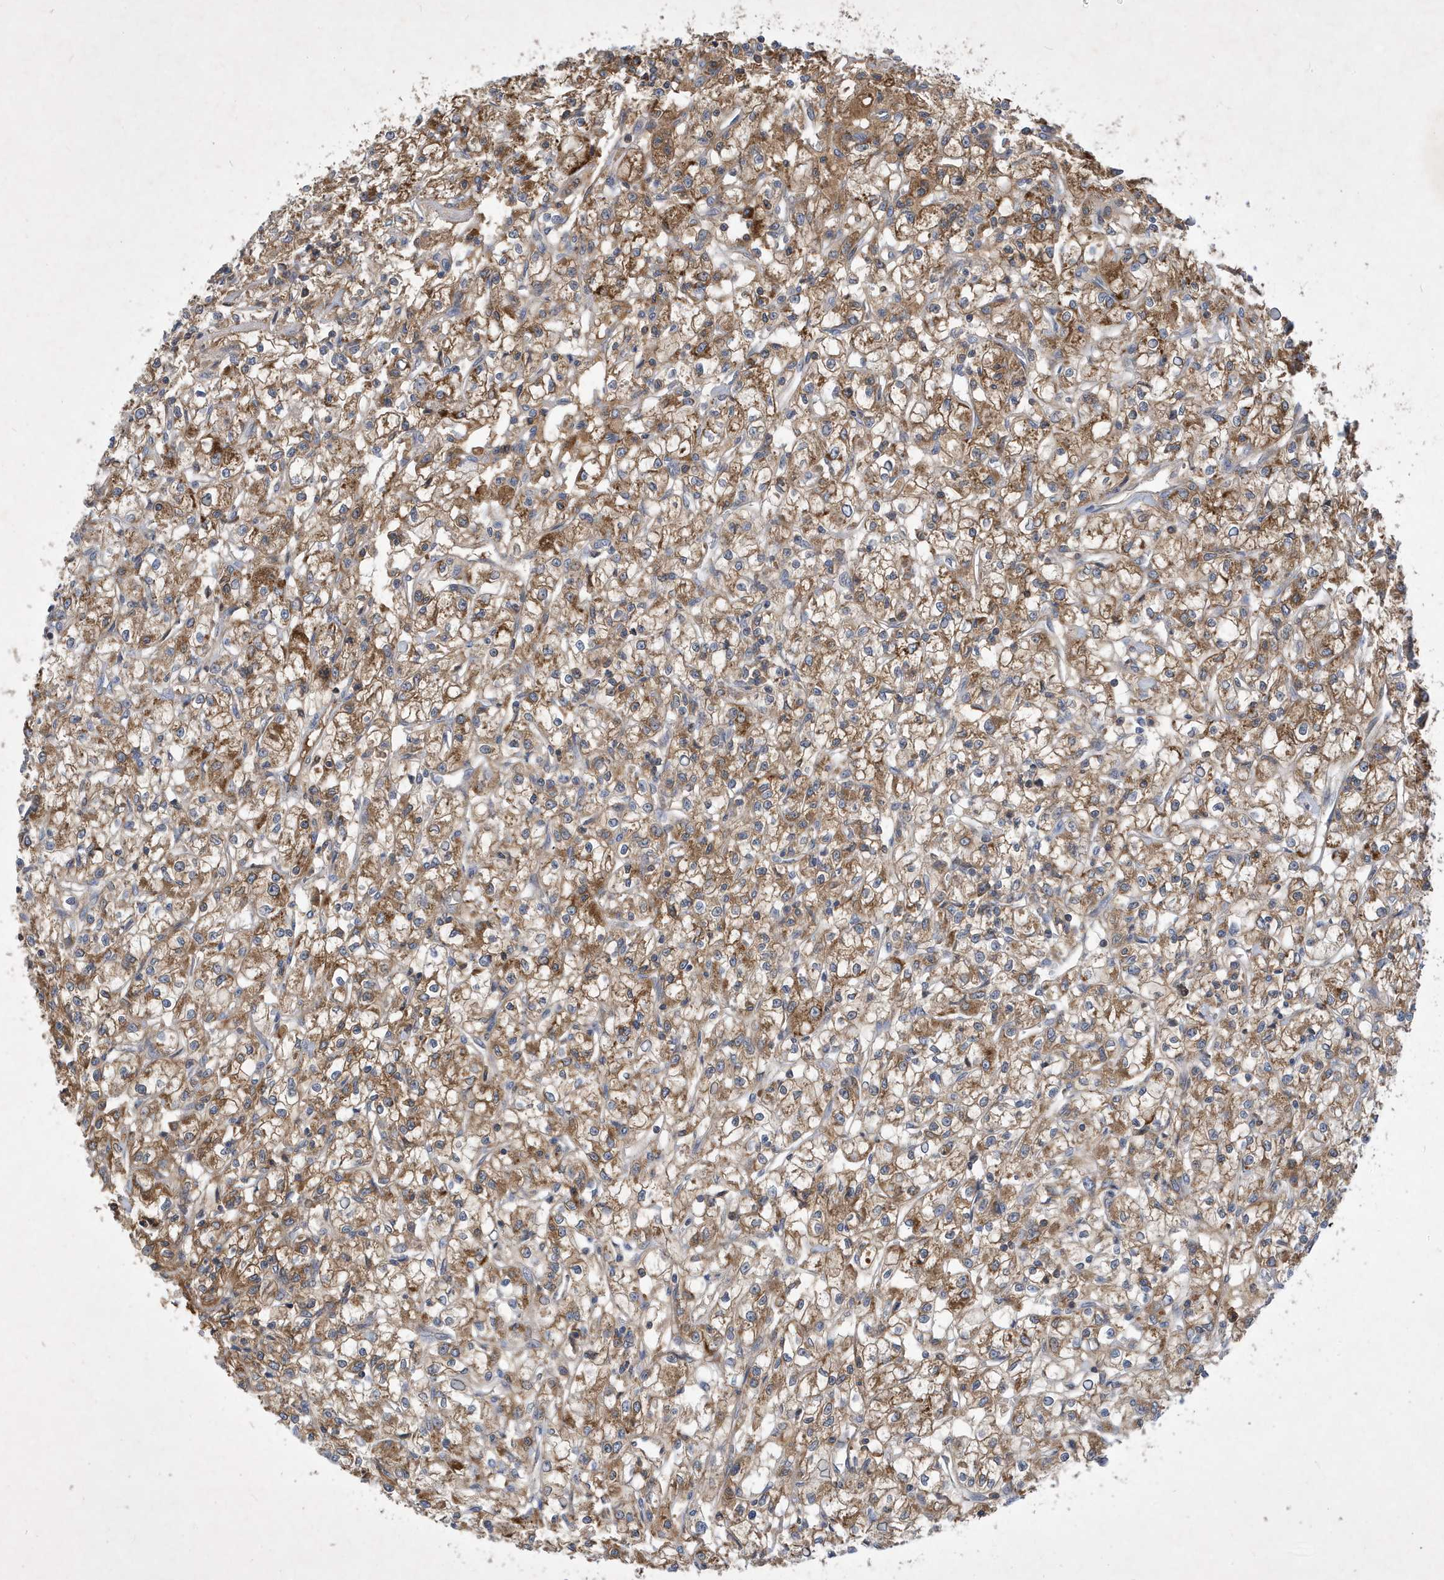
{"staining": {"intensity": "moderate", "quantity": ">75%", "location": "cytoplasmic/membranous"}, "tissue": "renal cancer", "cell_type": "Tumor cells", "image_type": "cancer", "snomed": [{"axis": "morphology", "description": "Adenocarcinoma, NOS"}, {"axis": "topography", "description": "Kidney"}], "caption": "The histopathology image displays staining of adenocarcinoma (renal), revealing moderate cytoplasmic/membranous protein positivity (brown color) within tumor cells.", "gene": "STK19", "patient": {"sex": "female", "age": 59}}